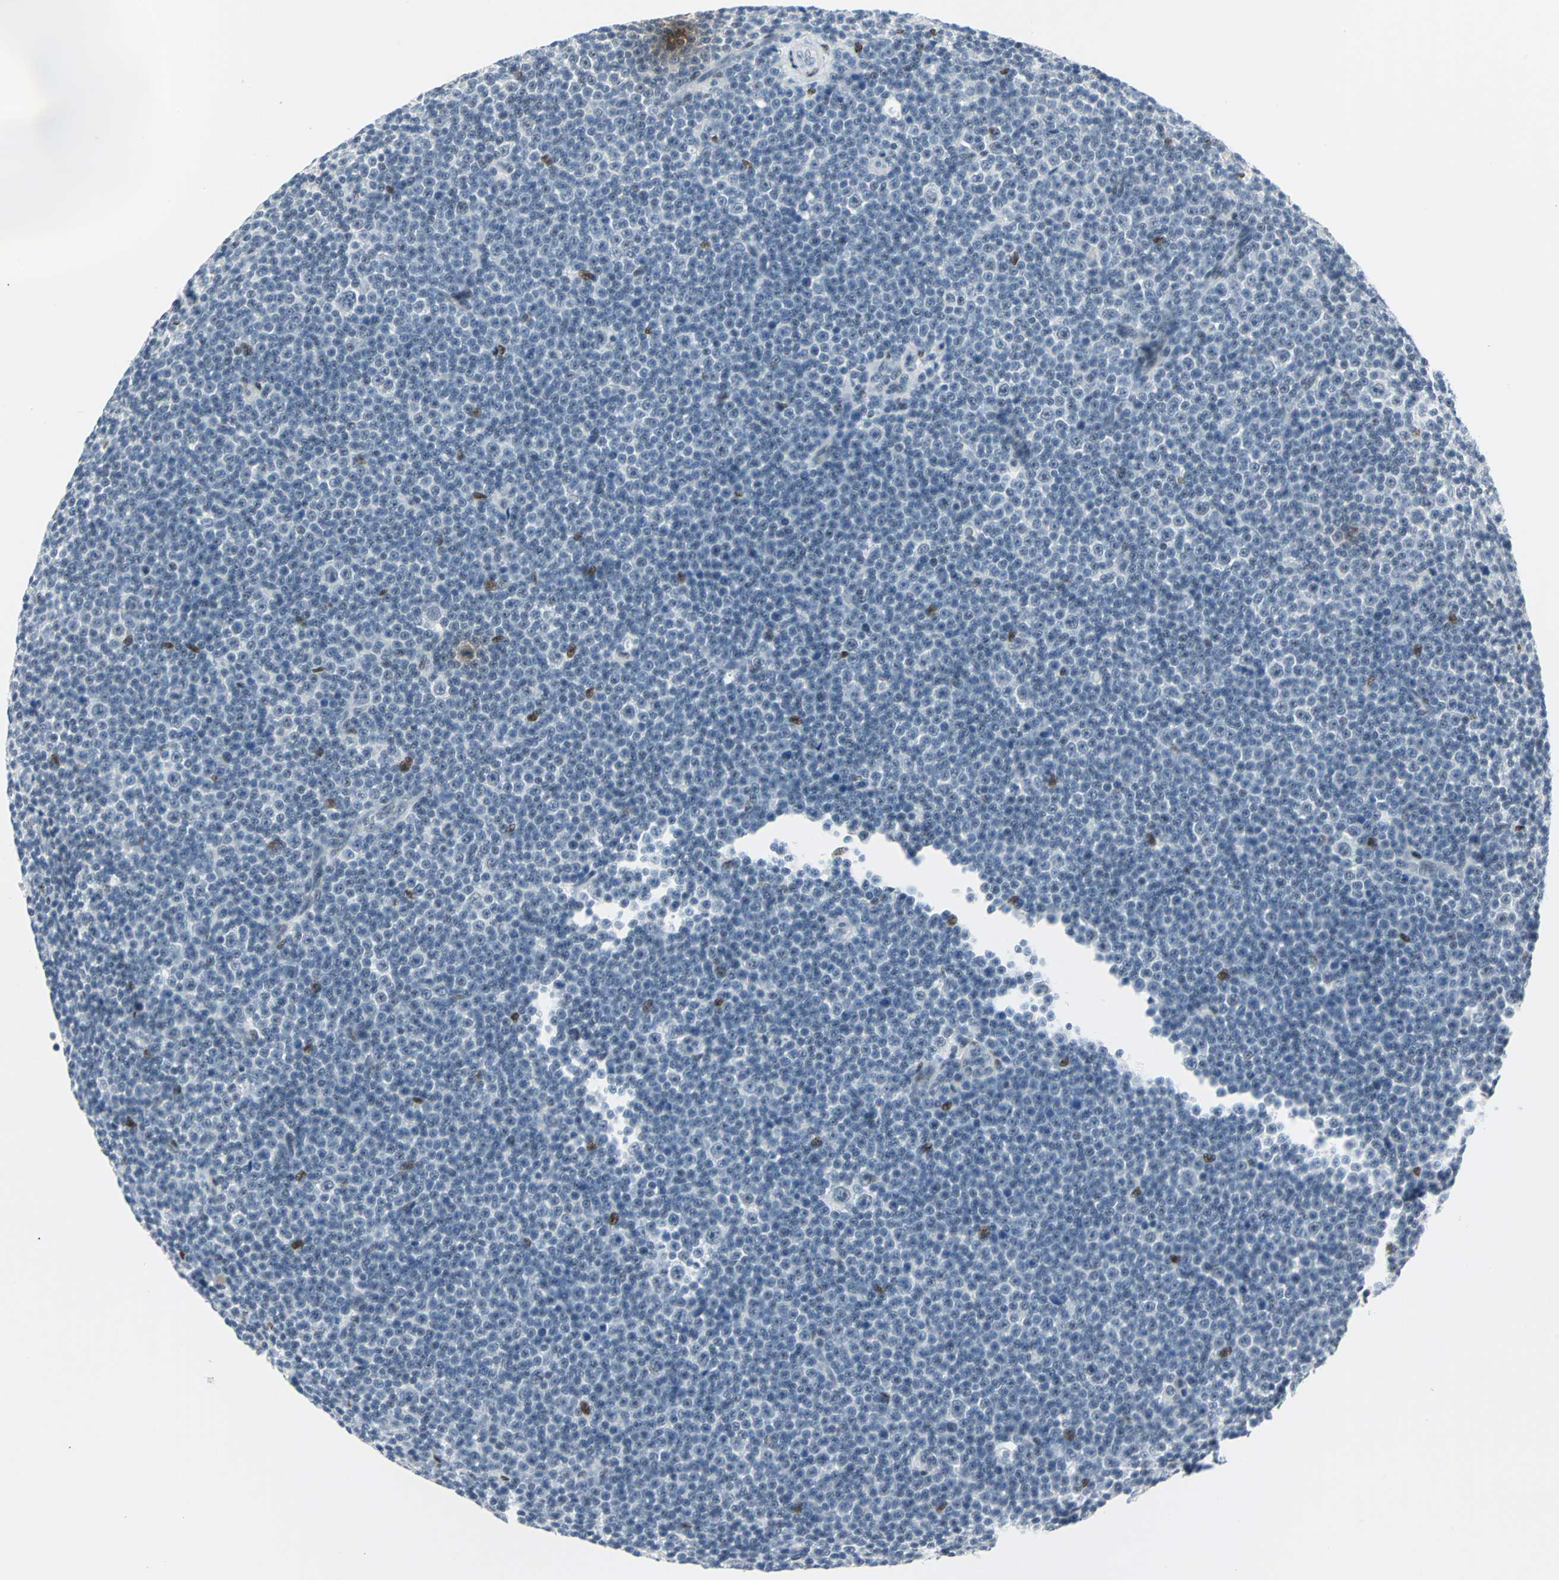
{"staining": {"intensity": "strong", "quantity": "<25%", "location": "nuclear"}, "tissue": "lymphoma", "cell_type": "Tumor cells", "image_type": "cancer", "snomed": [{"axis": "morphology", "description": "Malignant lymphoma, non-Hodgkin's type, Low grade"}, {"axis": "topography", "description": "Lymph node"}], "caption": "Low-grade malignant lymphoma, non-Hodgkin's type was stained to show a protein in brown. There is medium levels of strong nuclear positivity in approximately <25% of tumor cells.", "gene": "MEIS2", "patient": {"sex": "female", "age": 67}}